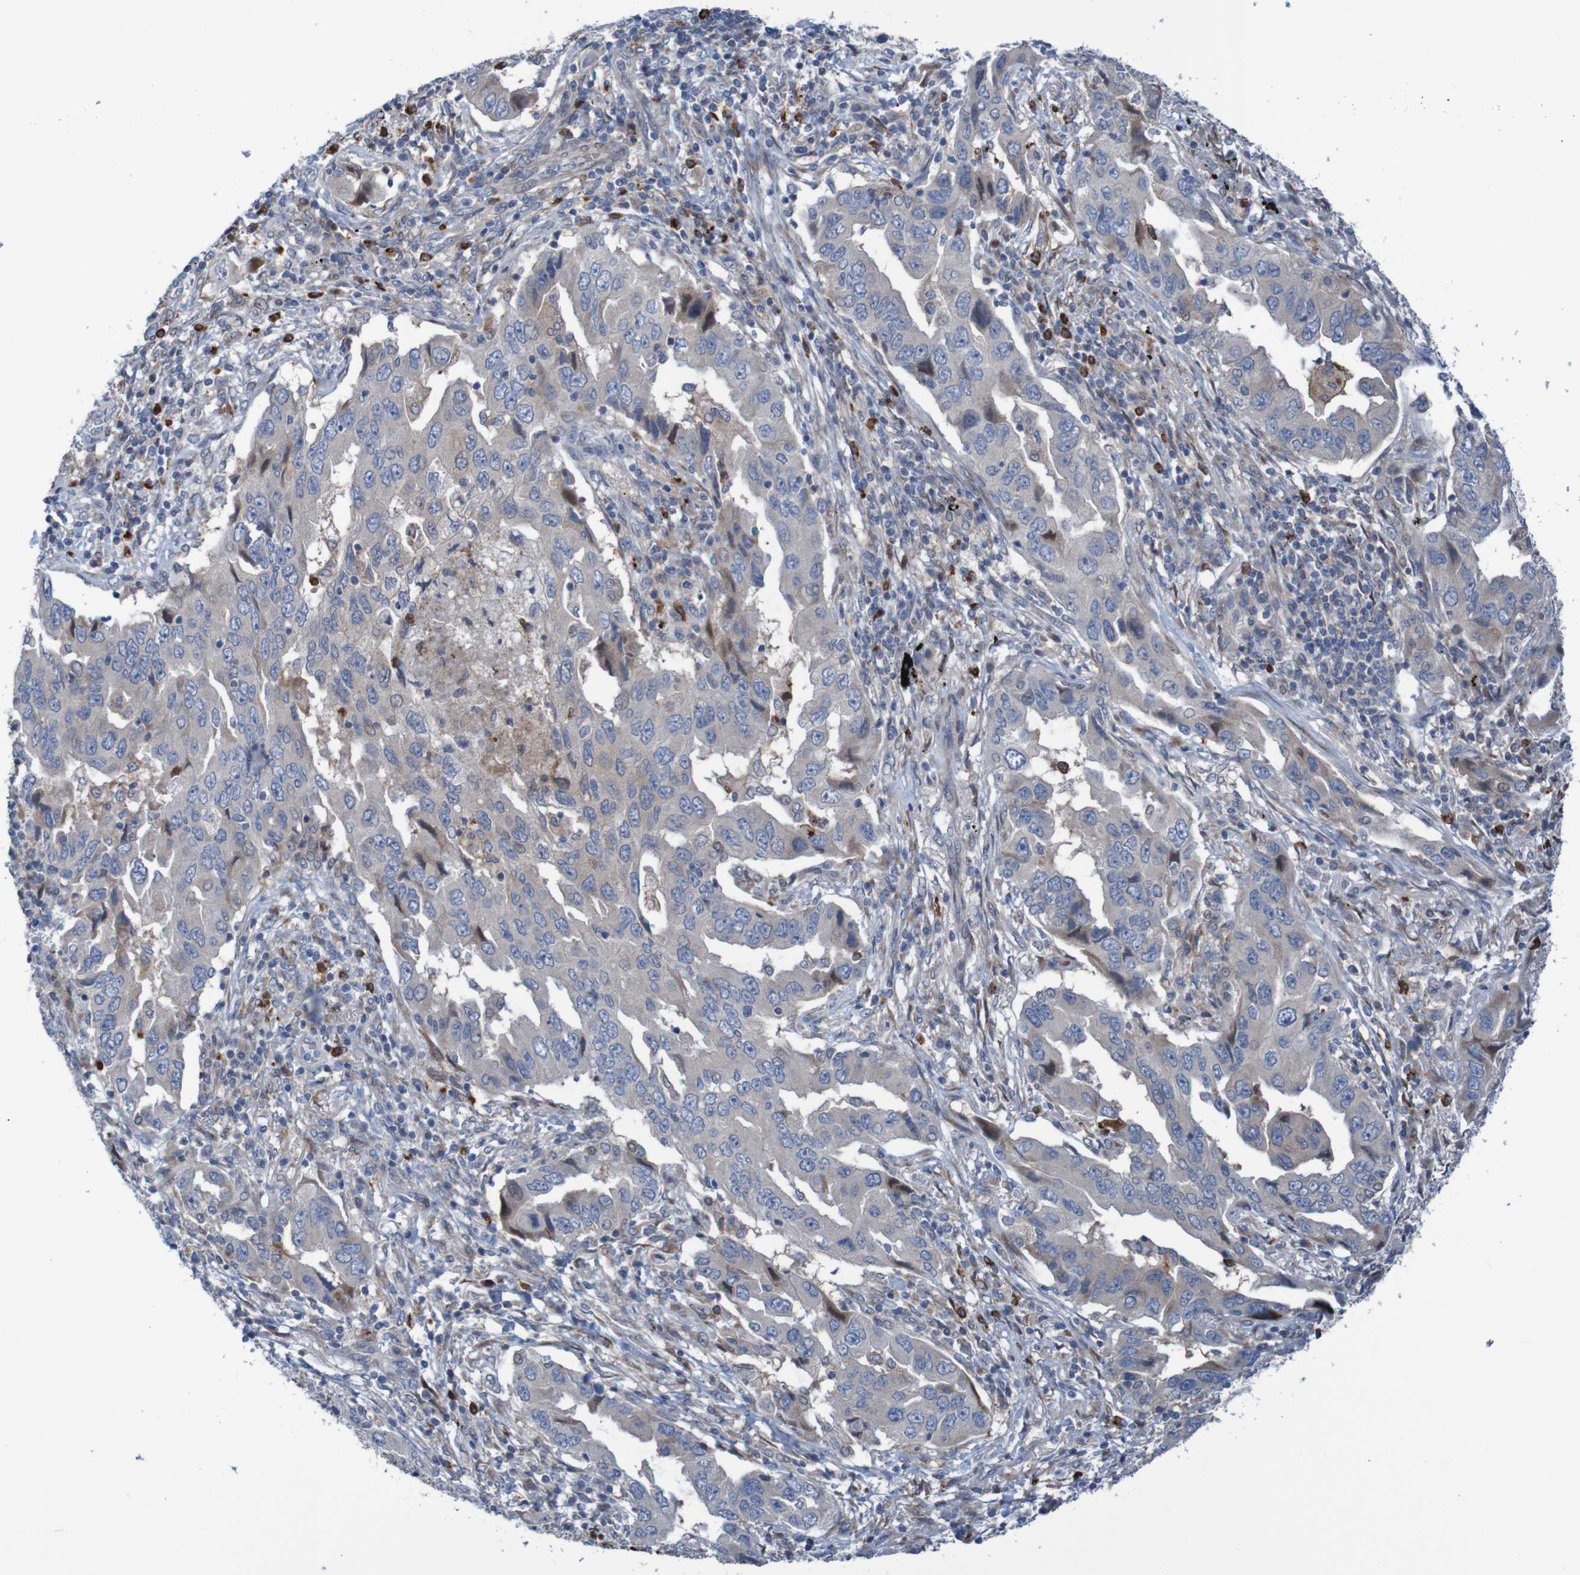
{"staining": {"intensity": "negative", "quantity": "none", "location": "none"}, "tissue": "lung cancer", "cell_type": "Tumor cells", "image_type": "cancer", "snomed": [{"axis": "morphology", "description": "Adenocarcinoma, NOS"}, {"axis": "topography", "description": "Lung"}], "caption": "Immunohistochemistry of human lung adenocarcinoma demonstrates no positivity in tumor cells.", "gene": "ANGPT4", "patient": {"sex": "female", "age": 65}}